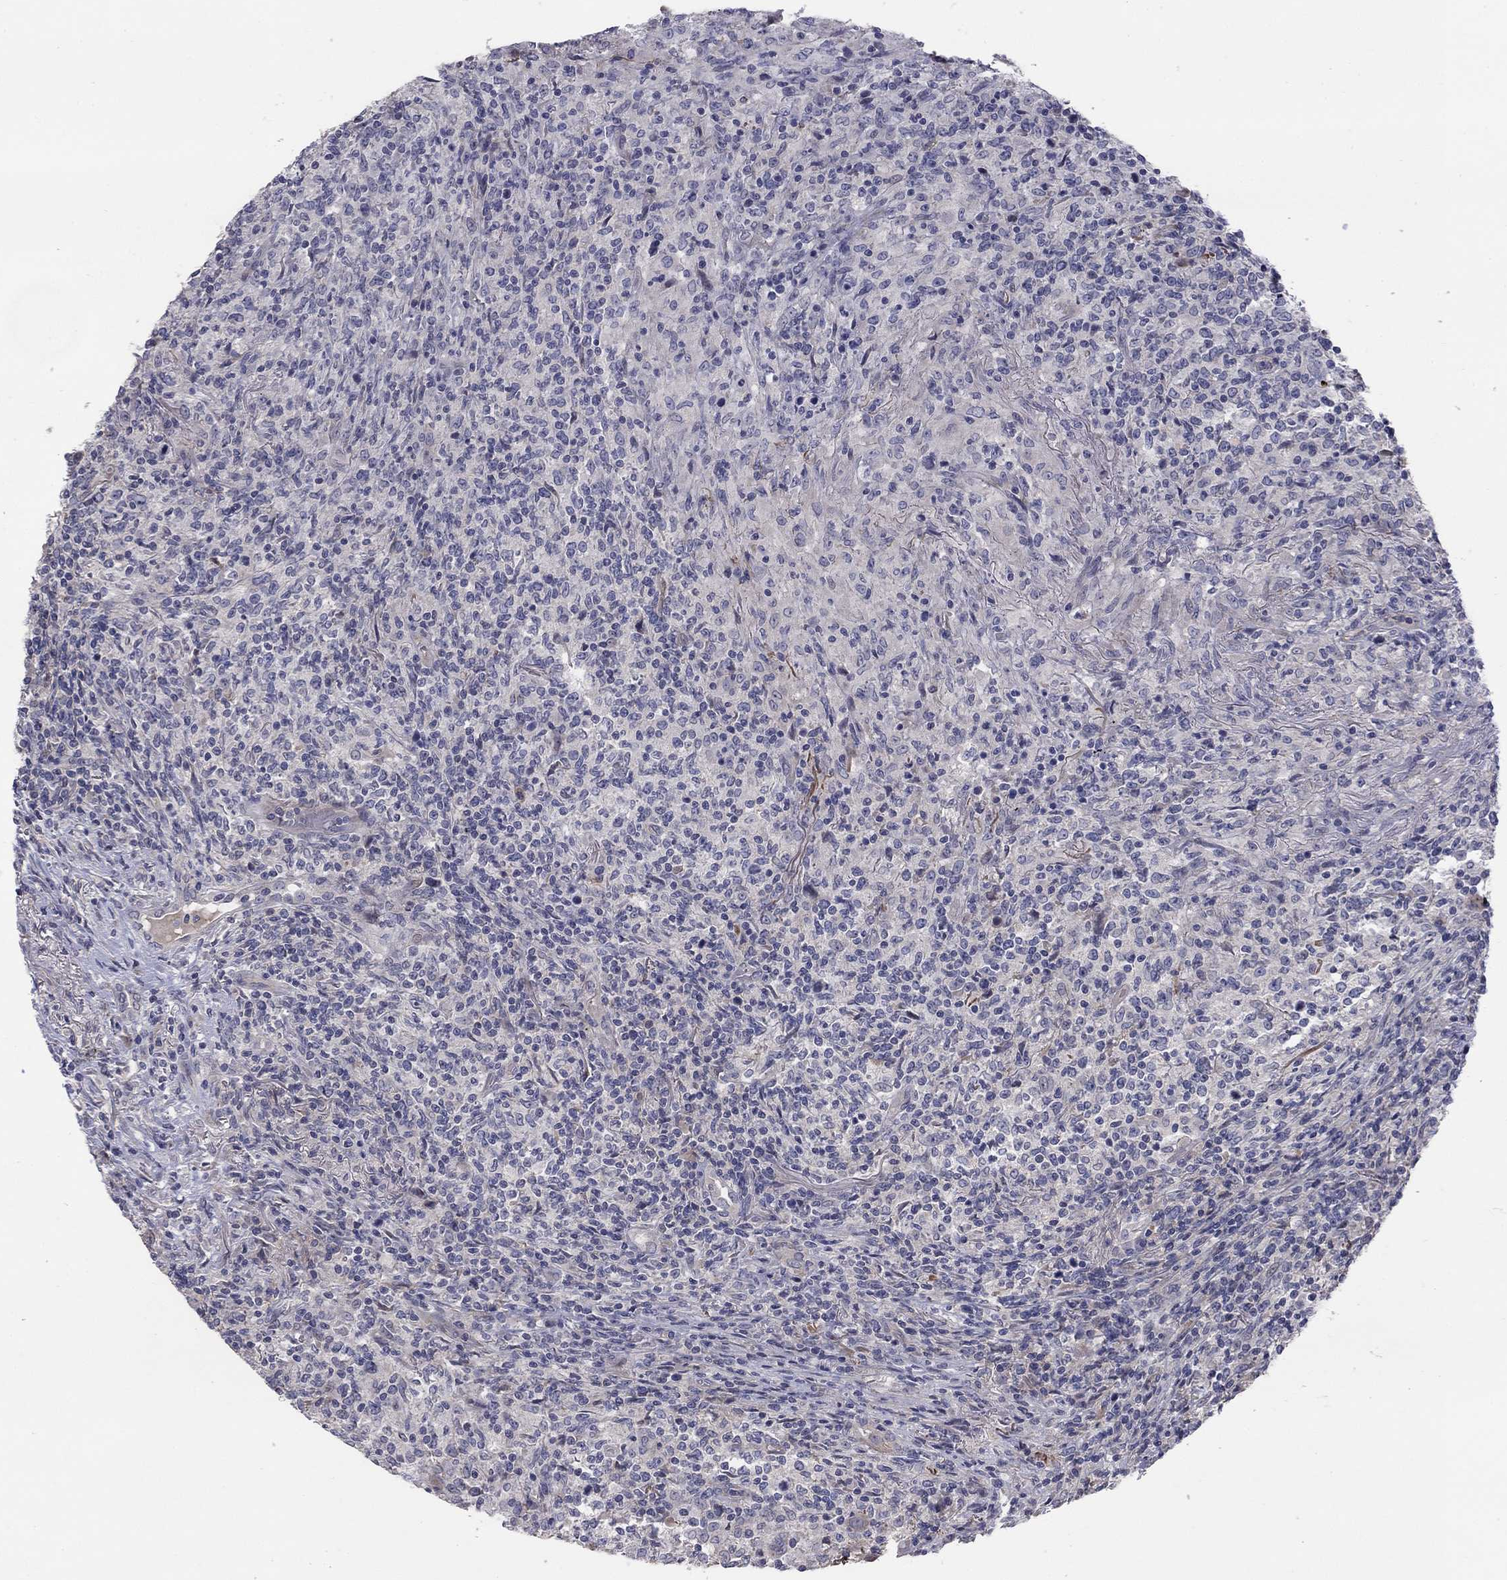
{"staining": {"intensity": "negative", "quantity": "none", "location": "none"}, "tissue": "lymphoma", "cell_type": "Tumor cells", "image_type": "cancer", "snomed": [{"axis": "morphology", "description": "Malignant lymphoma, non-Hodgkin's type, High grade"}, {"axis": "topography", "description": "Lung"}], "caption": "Tumor cells are negative for protein expression in human lymphoma.", "gene": "AMN1", "patient": {"sex": "male", "age": 79}}